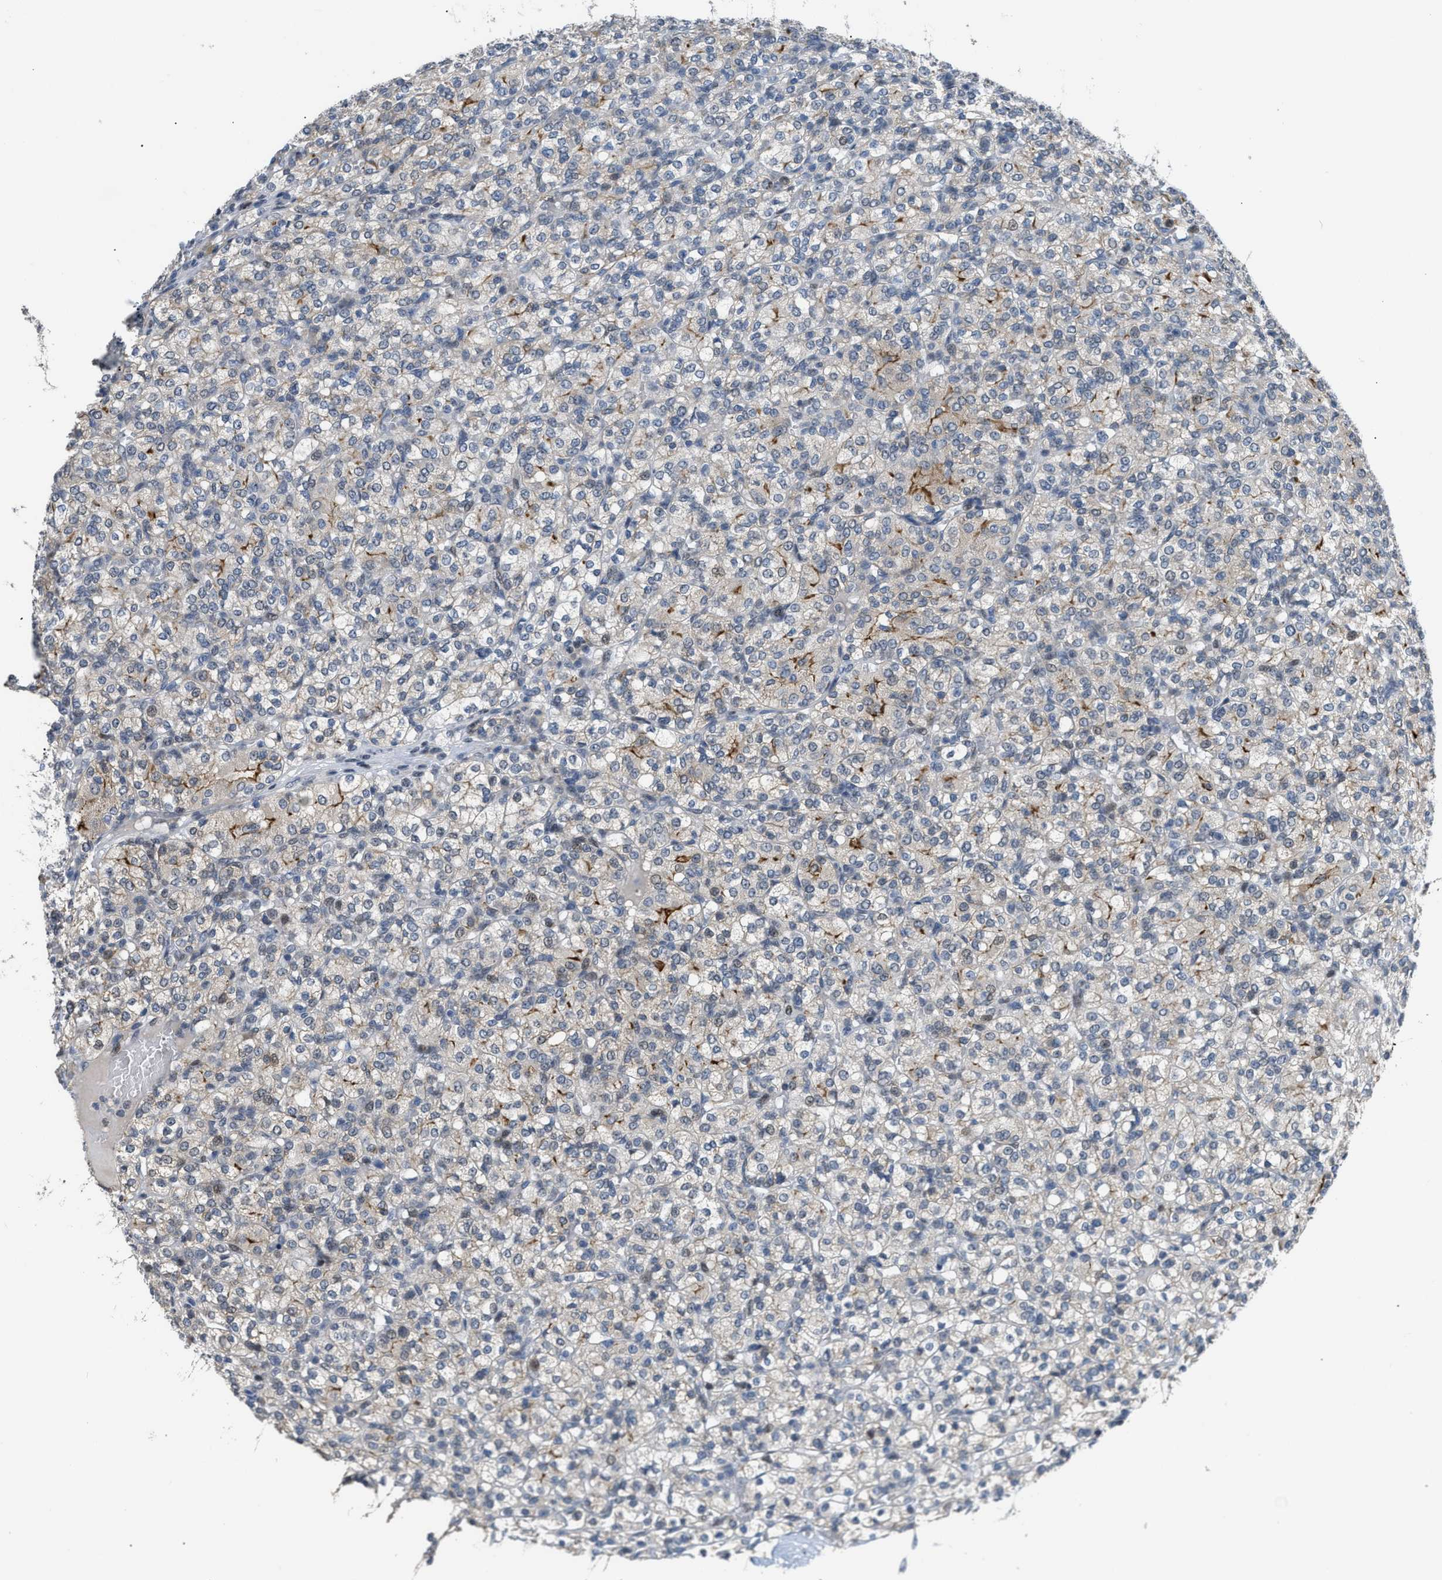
{"staining": {"intensity": "moderate", "quantity": "<25%", "location": "cytoplasmic/membranous"}, "tissue": "renal cancer", "cell_type": "Tumor cells", "image_type": "cancer", "snomed": [{"axis": "morphology", "description": "Adenocarcinoma, NOS"}, {"axis": "topography", "description": "Kidney"}], "caption": "A photomicrograph showing moderate cytoplasmic/membranous expression in approximately <25% of tumor cells in renal cancer, as visualized by brown immunohistochemical staining.", "gene": "SETDB1", "patient": {"sex": "male", "age": 77}}